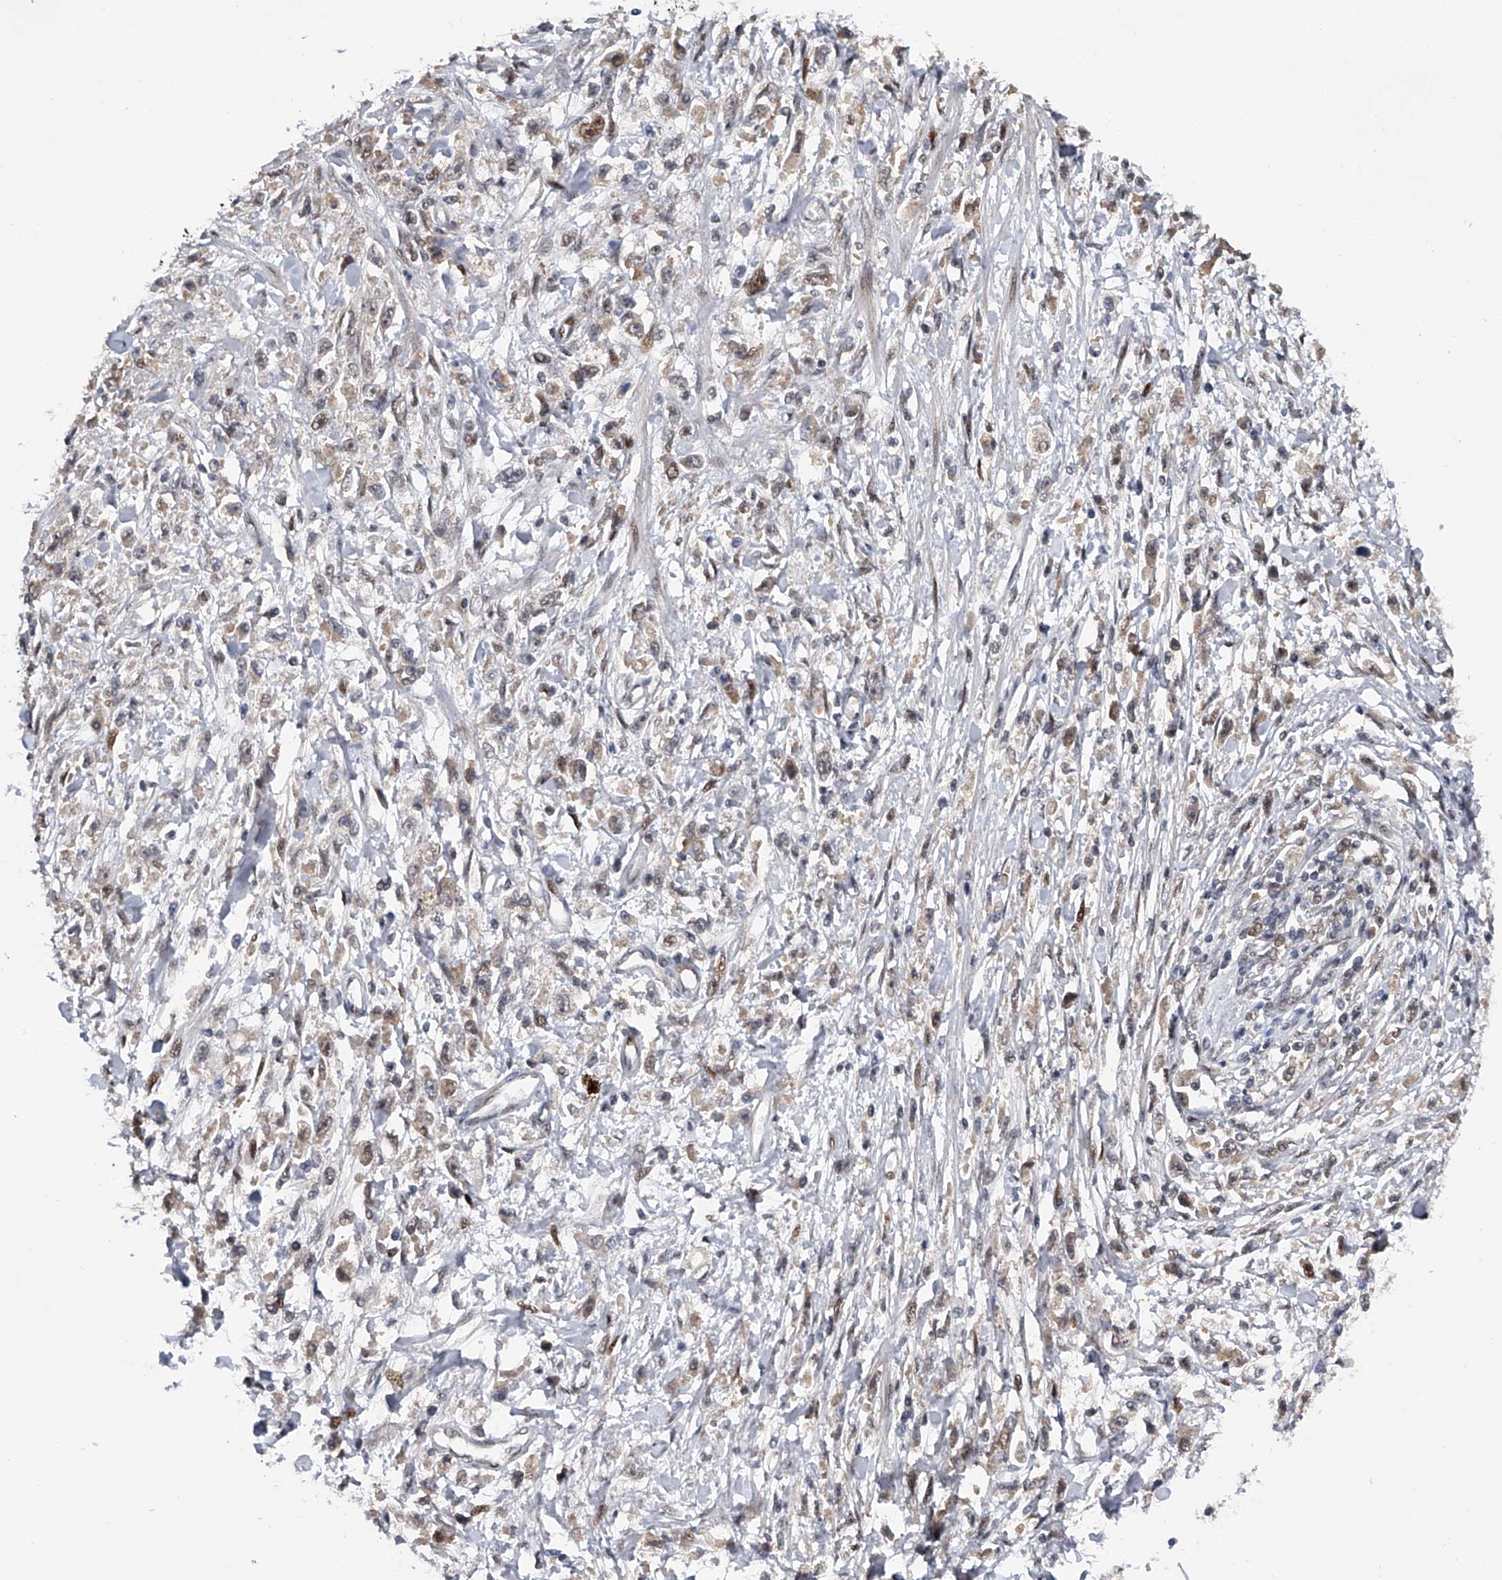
{"staining": {"intensity": "weak", "quantity": "<25%", "location": "cytoplasmic/membranous,nuclear"}, "tissue": "stomach cancer", "cell_type": "Tumor cells", "image_type": "cancer", "snomed": [{"axis": "morphology", "description": "Adenocarcinoma, NOS"}, {"axis": "topography", "description": "Stomach"}], "caption": "There is no significant staining in tumor cells of stomach cancer (adenocarcinoma).", "gene": "RWDD2A", "patient": {"sex": "female", "age": 59}}